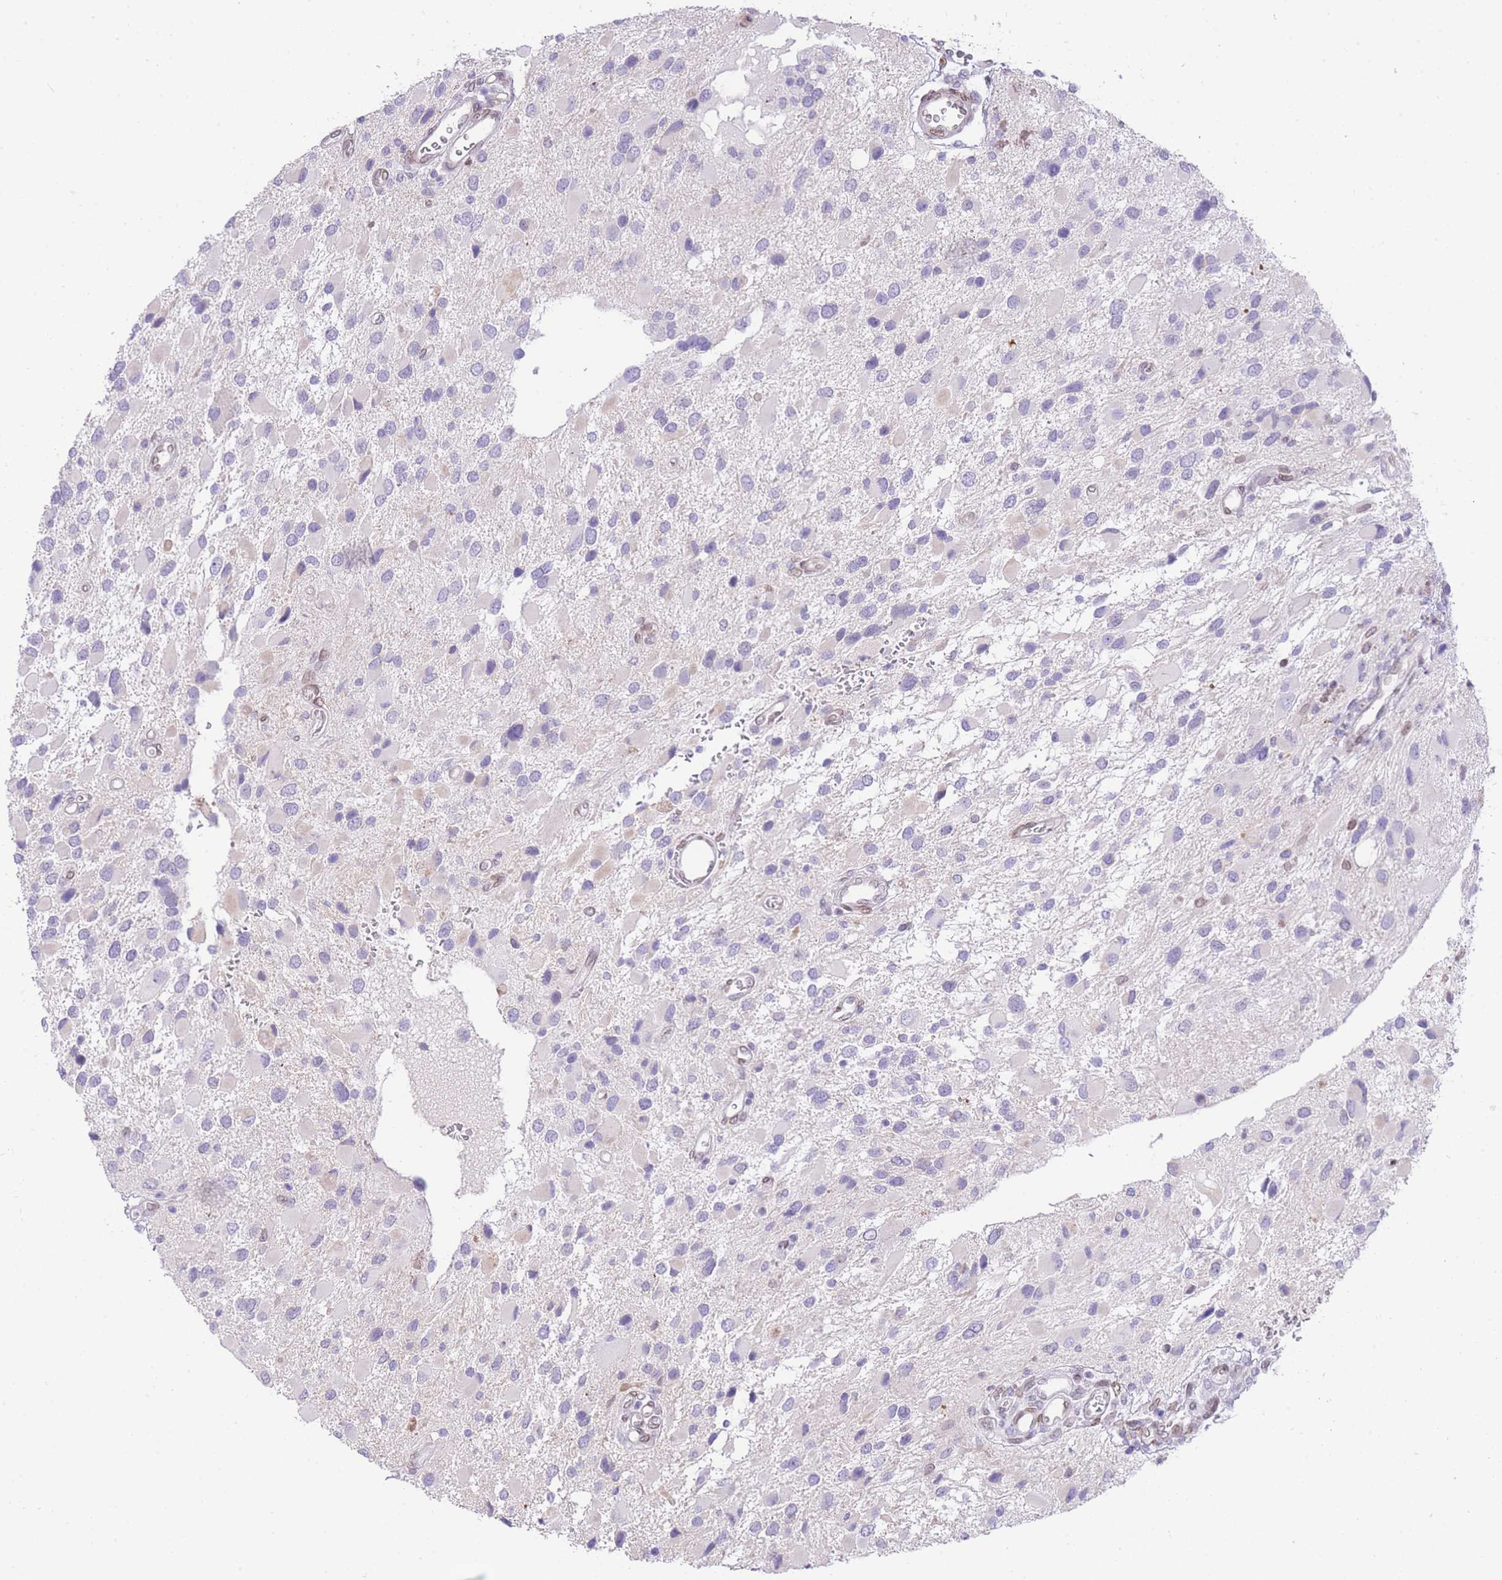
{"staining": {"intensity": "negative", "quantity": "none", "location": "none"}, "tissue": "glioma", "cell_type": "Tumor cells", "image_type": "cancer", "snomed": [{"axis": "morphology", "description": "Glioma, malignant, High grade"}, {"axis": "topography", "description": "Brain"}], "caption": "A micrograph of human glioma is negative for staining in tumor cells.", "gene": "OR10AD1", "patient": {"sex": "male", "age": 53}}